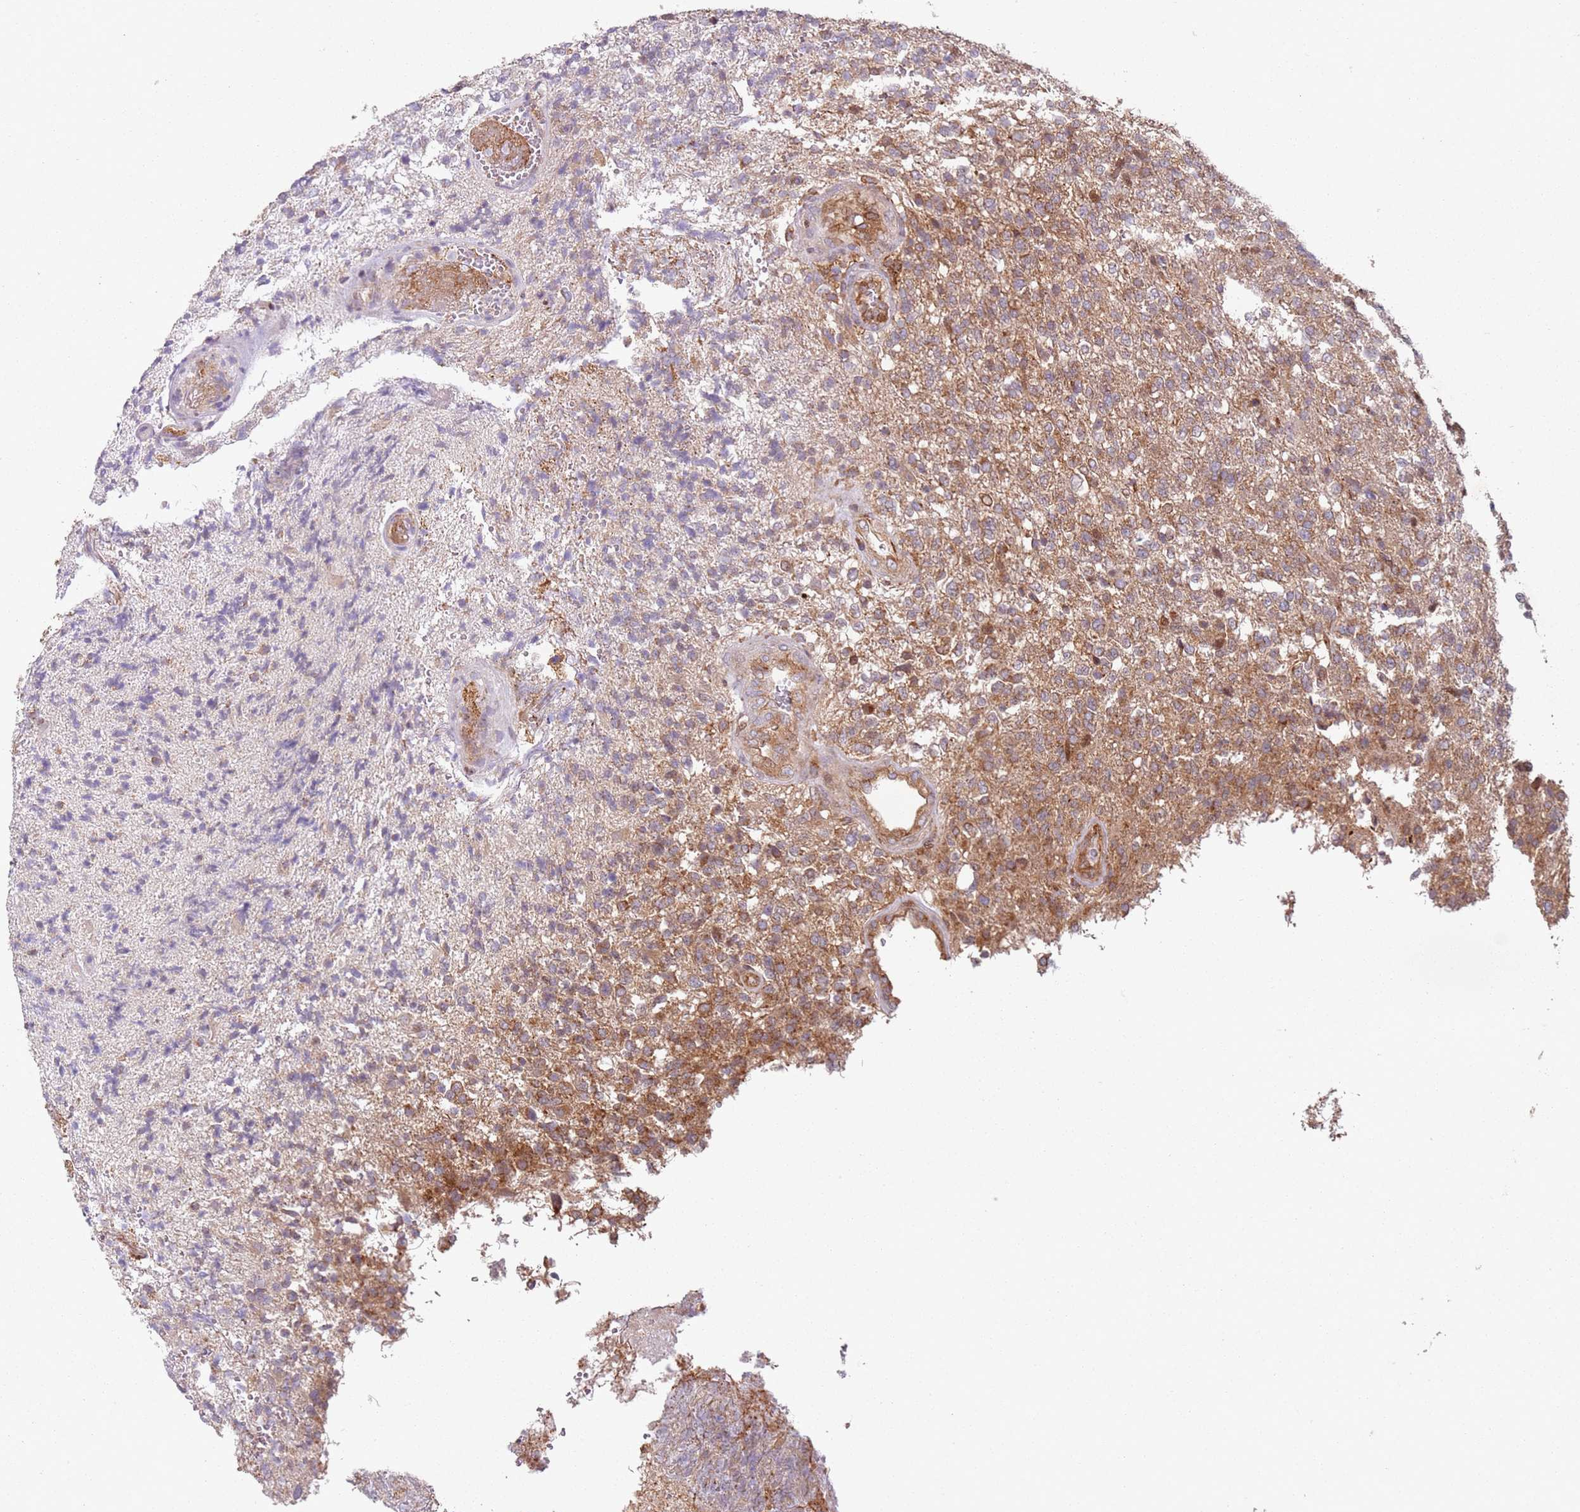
{"staining": {"intensity": "moderate", "quantity": "<25%", "location": "cytoplasmic/membranous"}, "tissue": "glioma", "cell_type": "Tumor cells", "image_type": "cancer", "snomed": [{"axis": "morphology", "description": "Glioma, malignant, High grade"}, {"axis": "topography", "description": "Brain"}], "caption": "Immunohistochemical staining of malignant glioma (high-grade) demonstrates moderate cytoplasmic/membranous protein staining in approximately <25% of tumor cells. (IHC, brightfield microscopy, high magnification).", "gene": "HNRNPLL", "patient": {"sex": "male", "age": 56}}